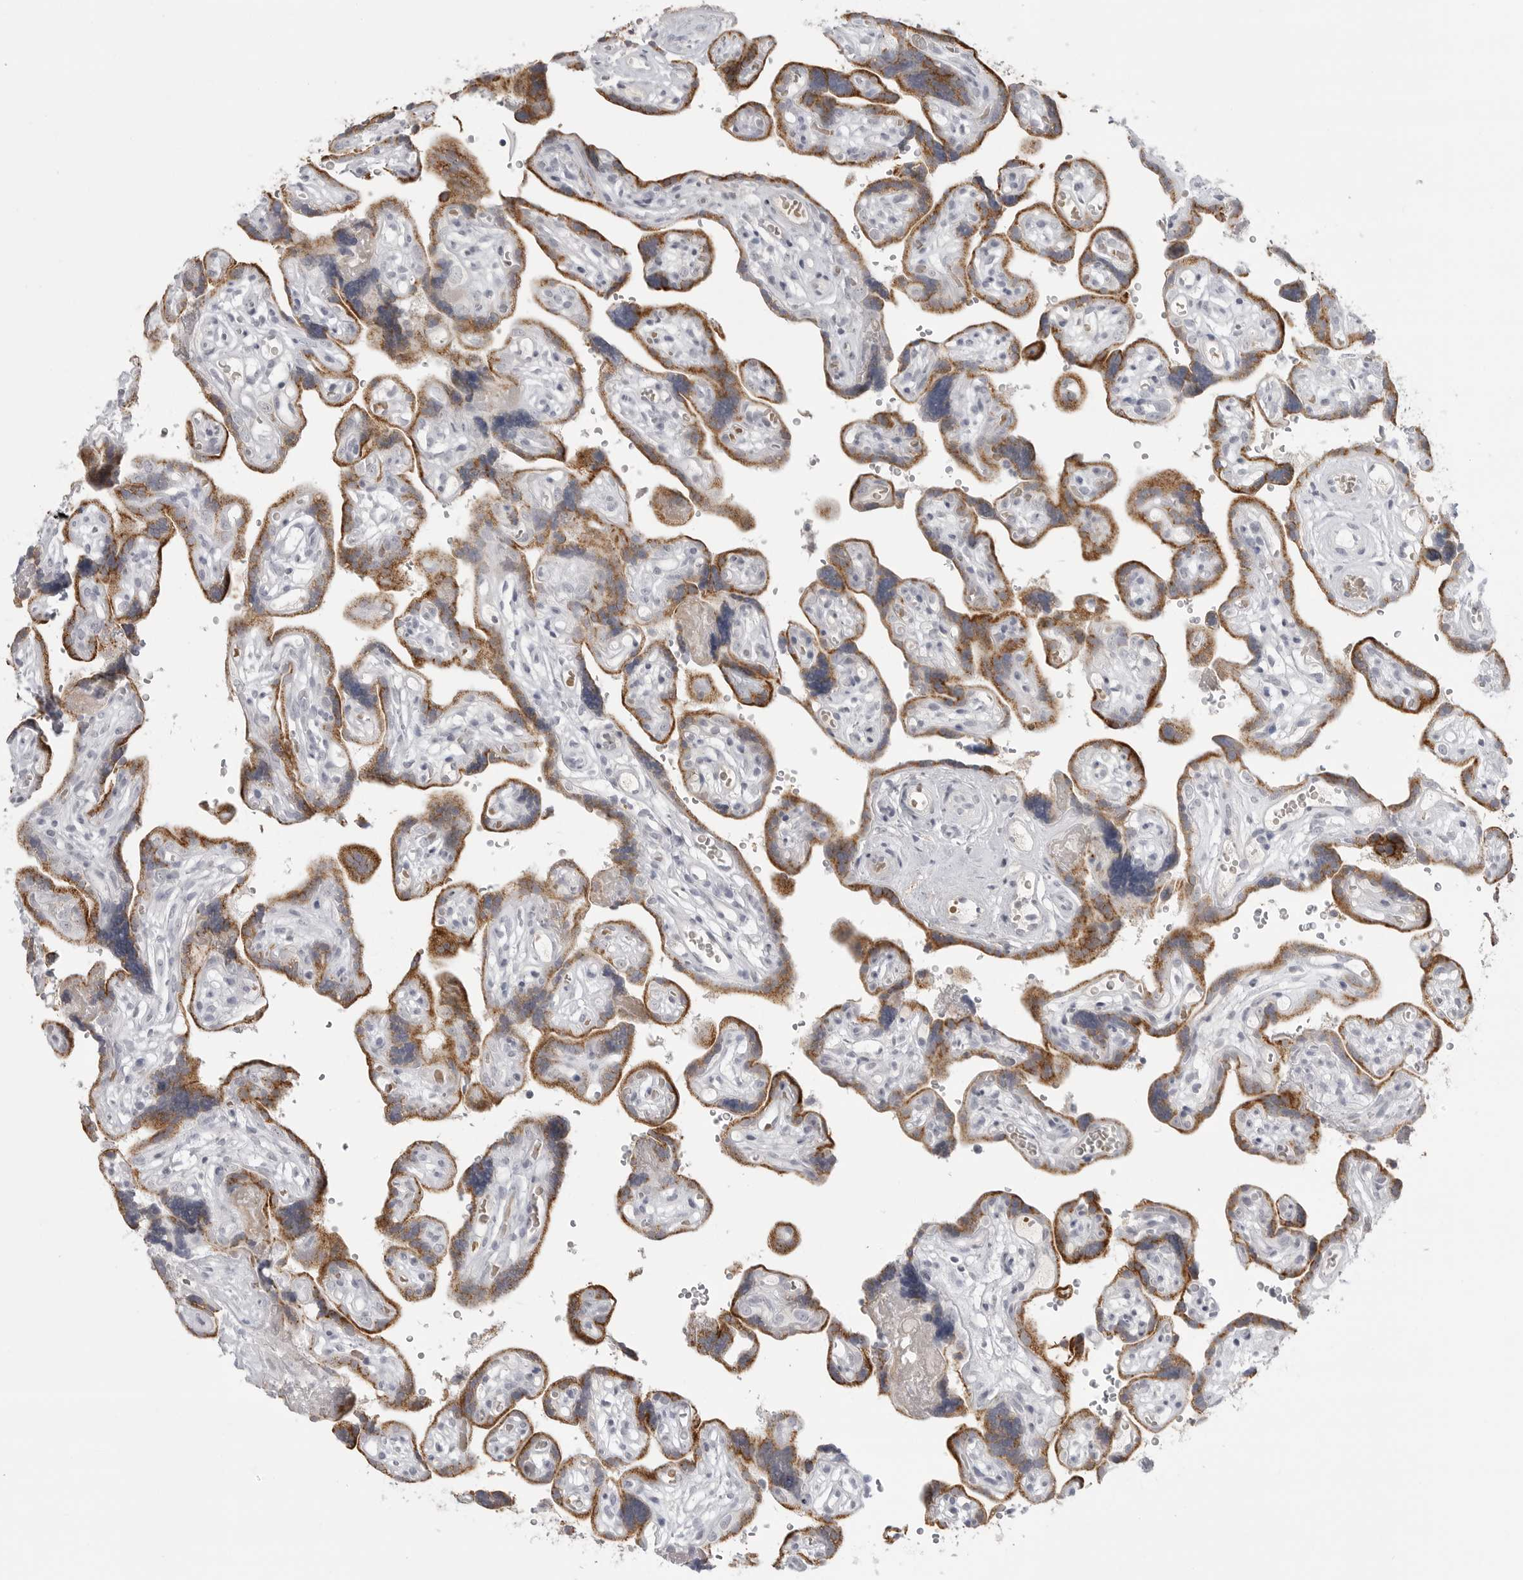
{"staining": {"intensity": "strong", "quantity": "25%-75%", "location": "cytoplasmic/membranous"}, "tissue": "placenta", "cell_type": "Decidual cells", "image_type": "normal", "snomed": [{"axis": "morphology", "description": "Normal tissue, NOS"}, {"axis": "topography", "description": "Placenta"}], "caption": "Brown immunohistochemical staining in normal placenta shows strong cytoplasmic/membranous staining in about 25%-75% of decidual cells.", "gene": "TCTN3", "patient": {"sex": "female", "age": 30}}